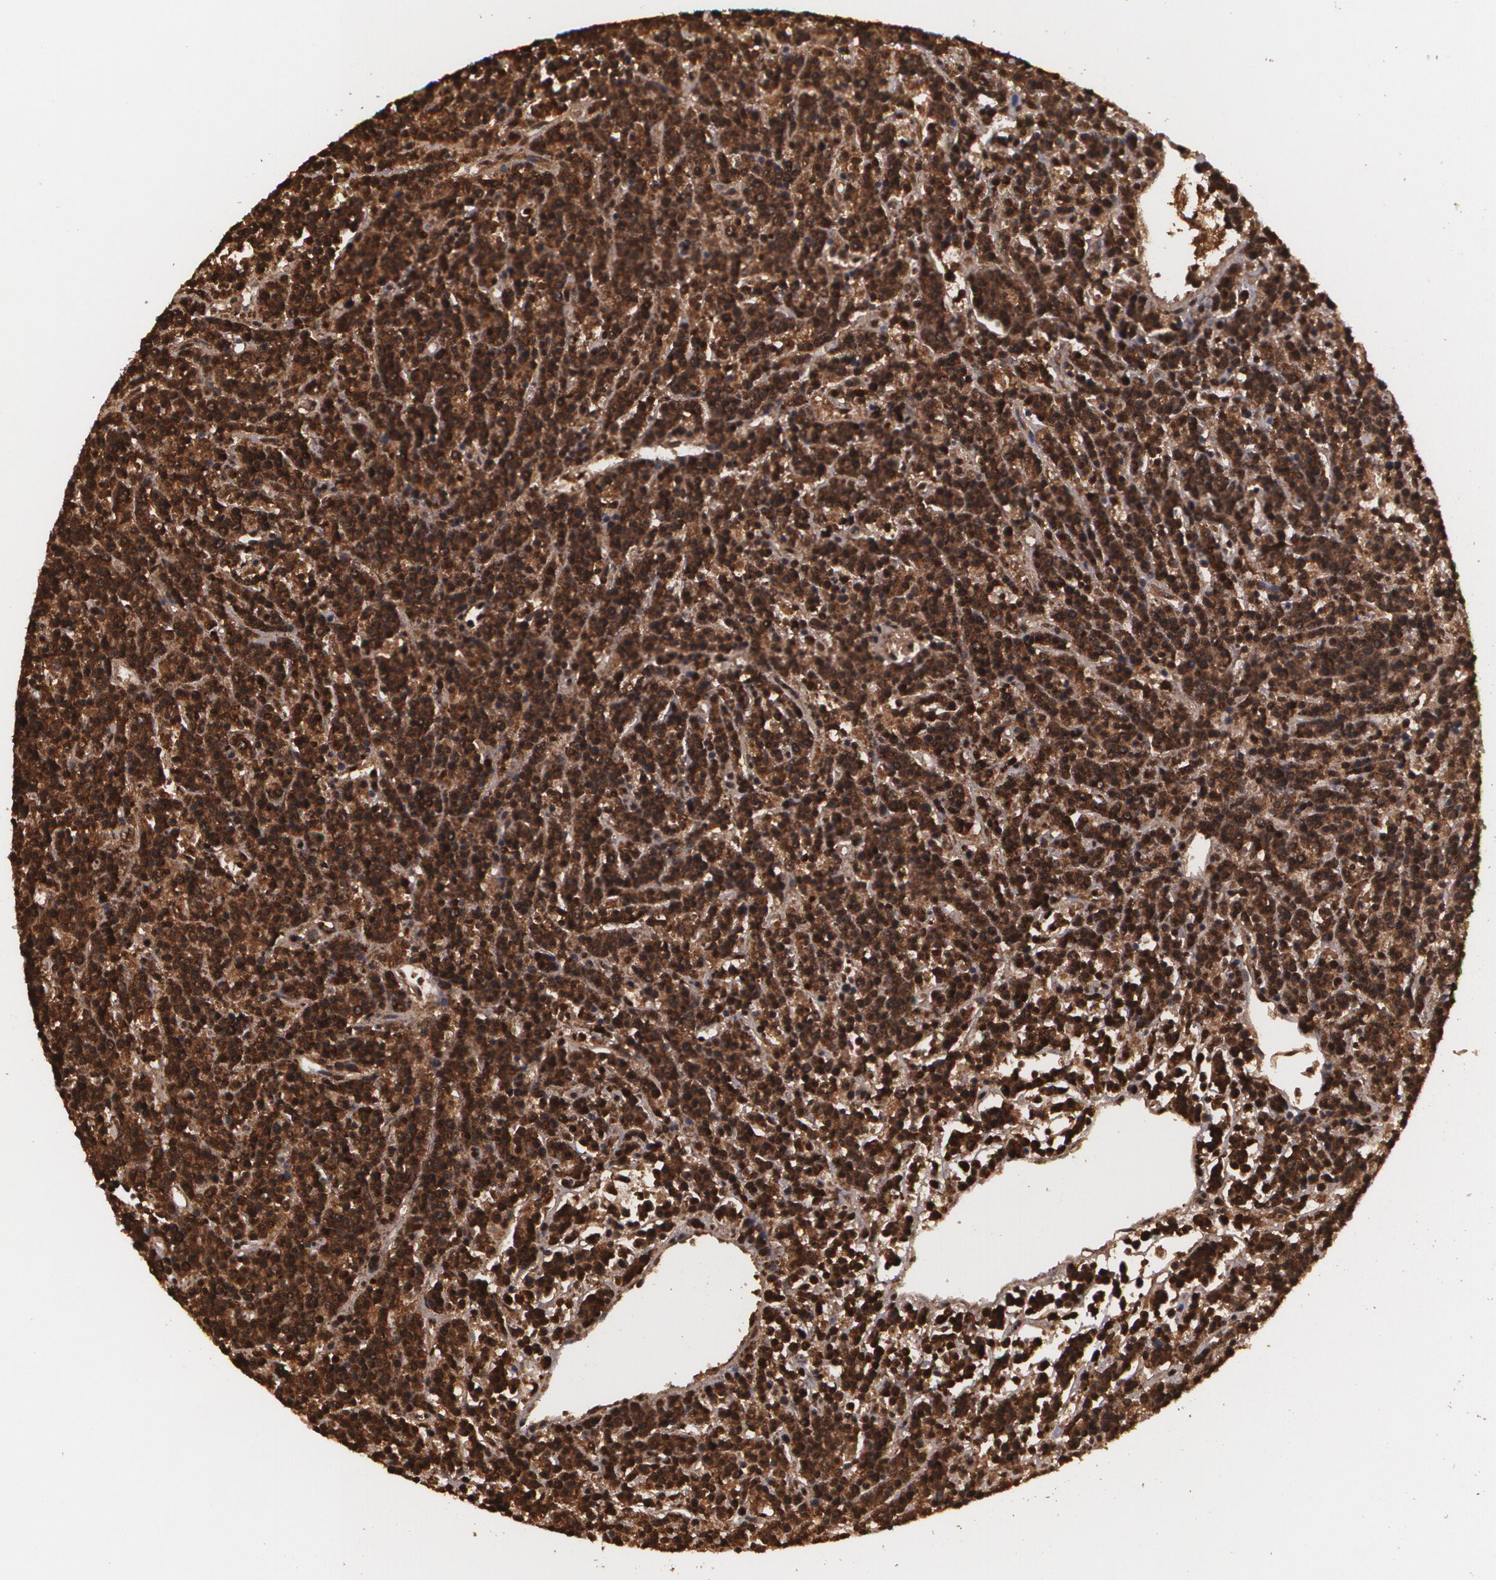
{"staining": {"intensity": "strong", "quantity": ">75%", "location": "cytoplasmic/membranous,nuclear"}, "tissue": "lymphoma", "cell_type": "Tumor cells", "image_type": "cancer", "snomed": [{"axis": "morphology", "description": "Malignant lymphoma, non-Hodgkin's type, High grade"}, {"axis": "topography", "description": "Ovary"}], "caption": "Protein analysis of malignant lymphoma, non-Hodgkin's type (high-grade) tissue displays strong cytoplasmic/membranous and nuclear expression in about >75% of tumor cells.", "gene": "RCOR1", "patient": {"sex": "female", "age": 56}}